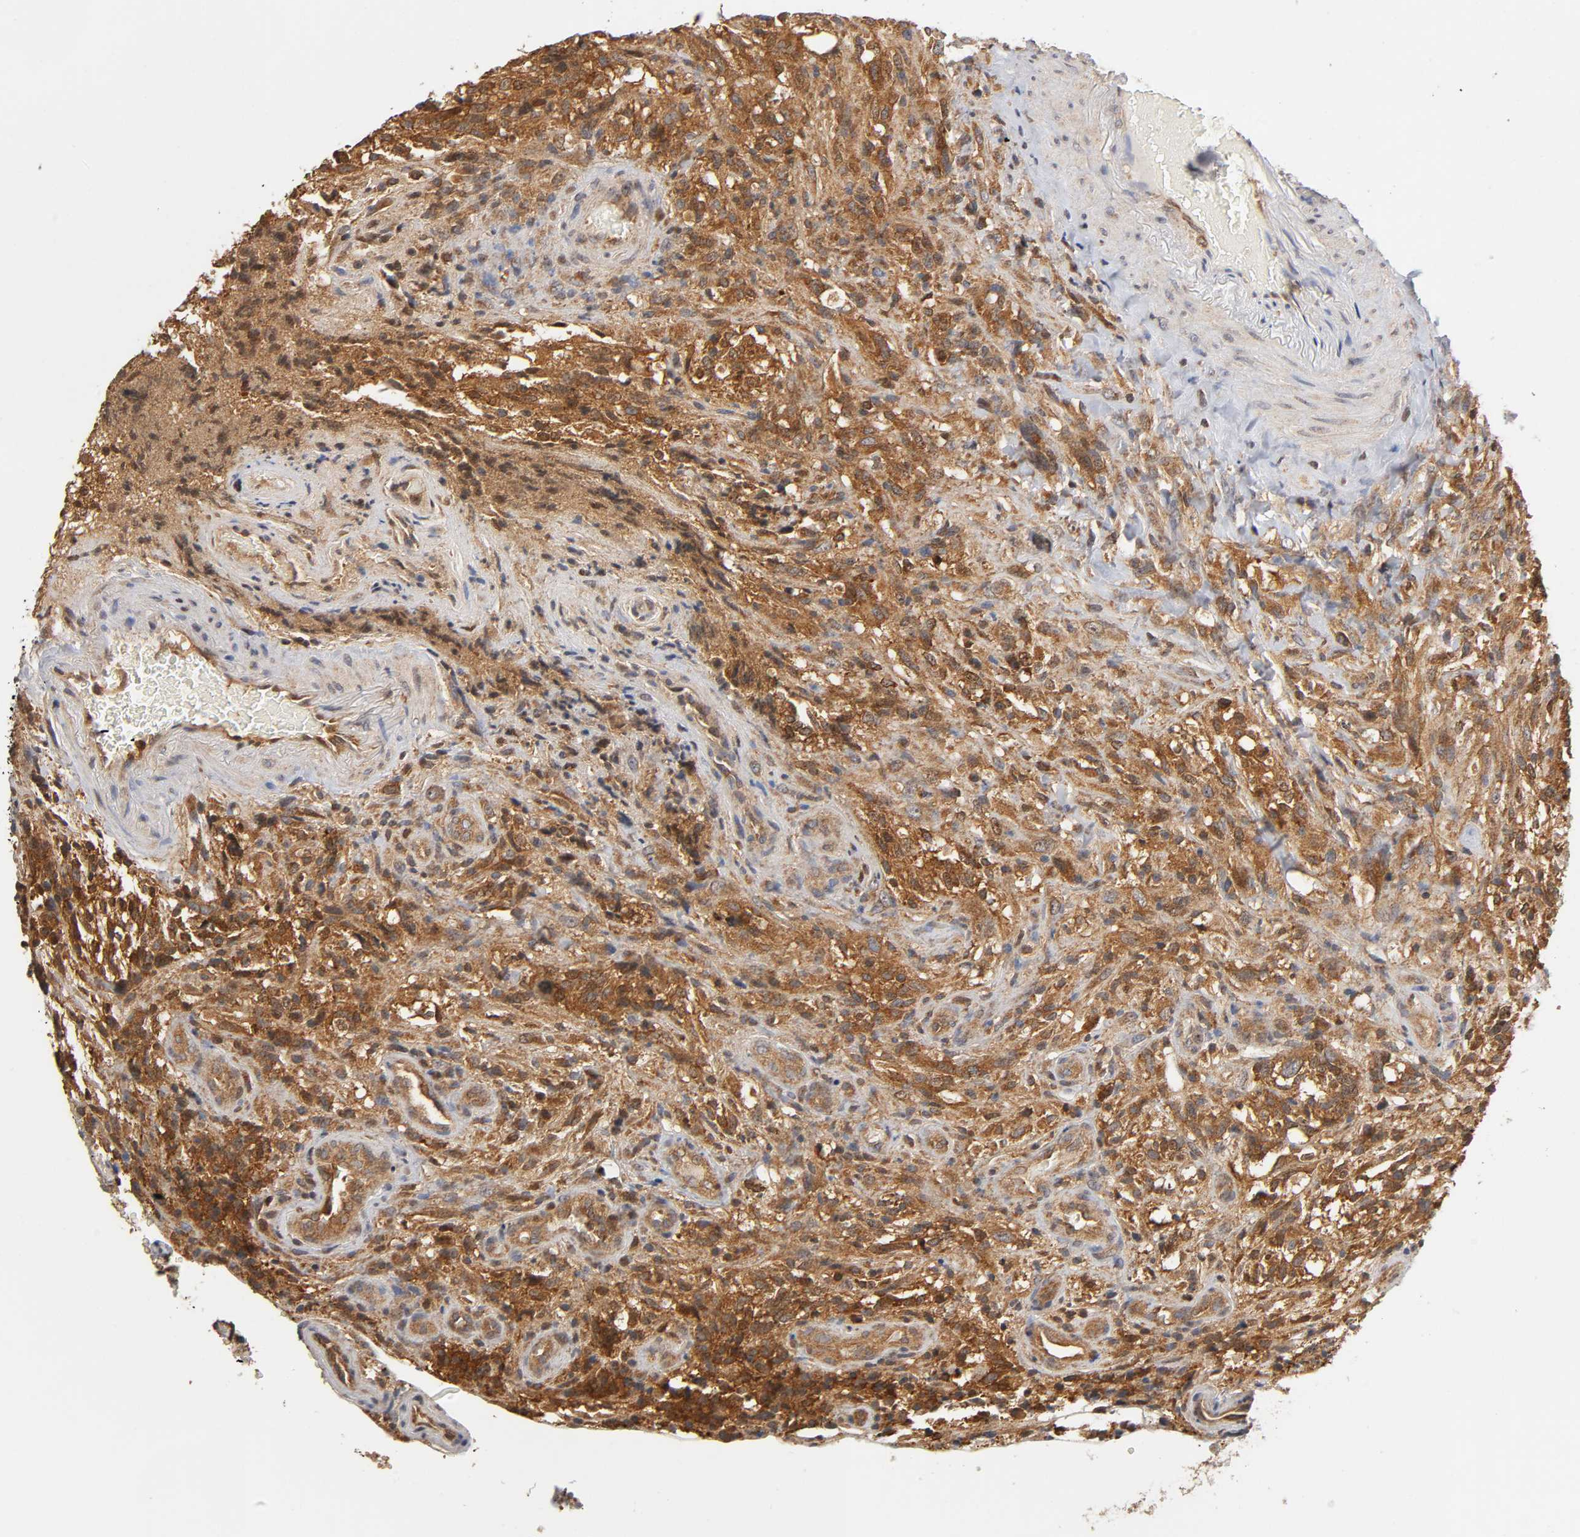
{"staining": {"intensity": "moderate", "quantity": ">75%", "location": "cytoplasmic/membranous"}, "tissue": "glioma", "cell_type": "Tumor cells", "image_type": "cancer", "snomed": [{"axis": "morphology", "description": "Normal tissue, NOS"}, {"axis": "morphology", "description": "Glioma, malignant, High grade"}, {"axis": "topography", "description": "Cerebral cortex"}], "caption": "Immunohistochemical staining of glioma displays medium levels of moderate cytoplasmic/membranous staining in approximately >75% of tumor cells.", "gene": "PAFAH1B1", "patient": {"sex": "male", "age": 75}}